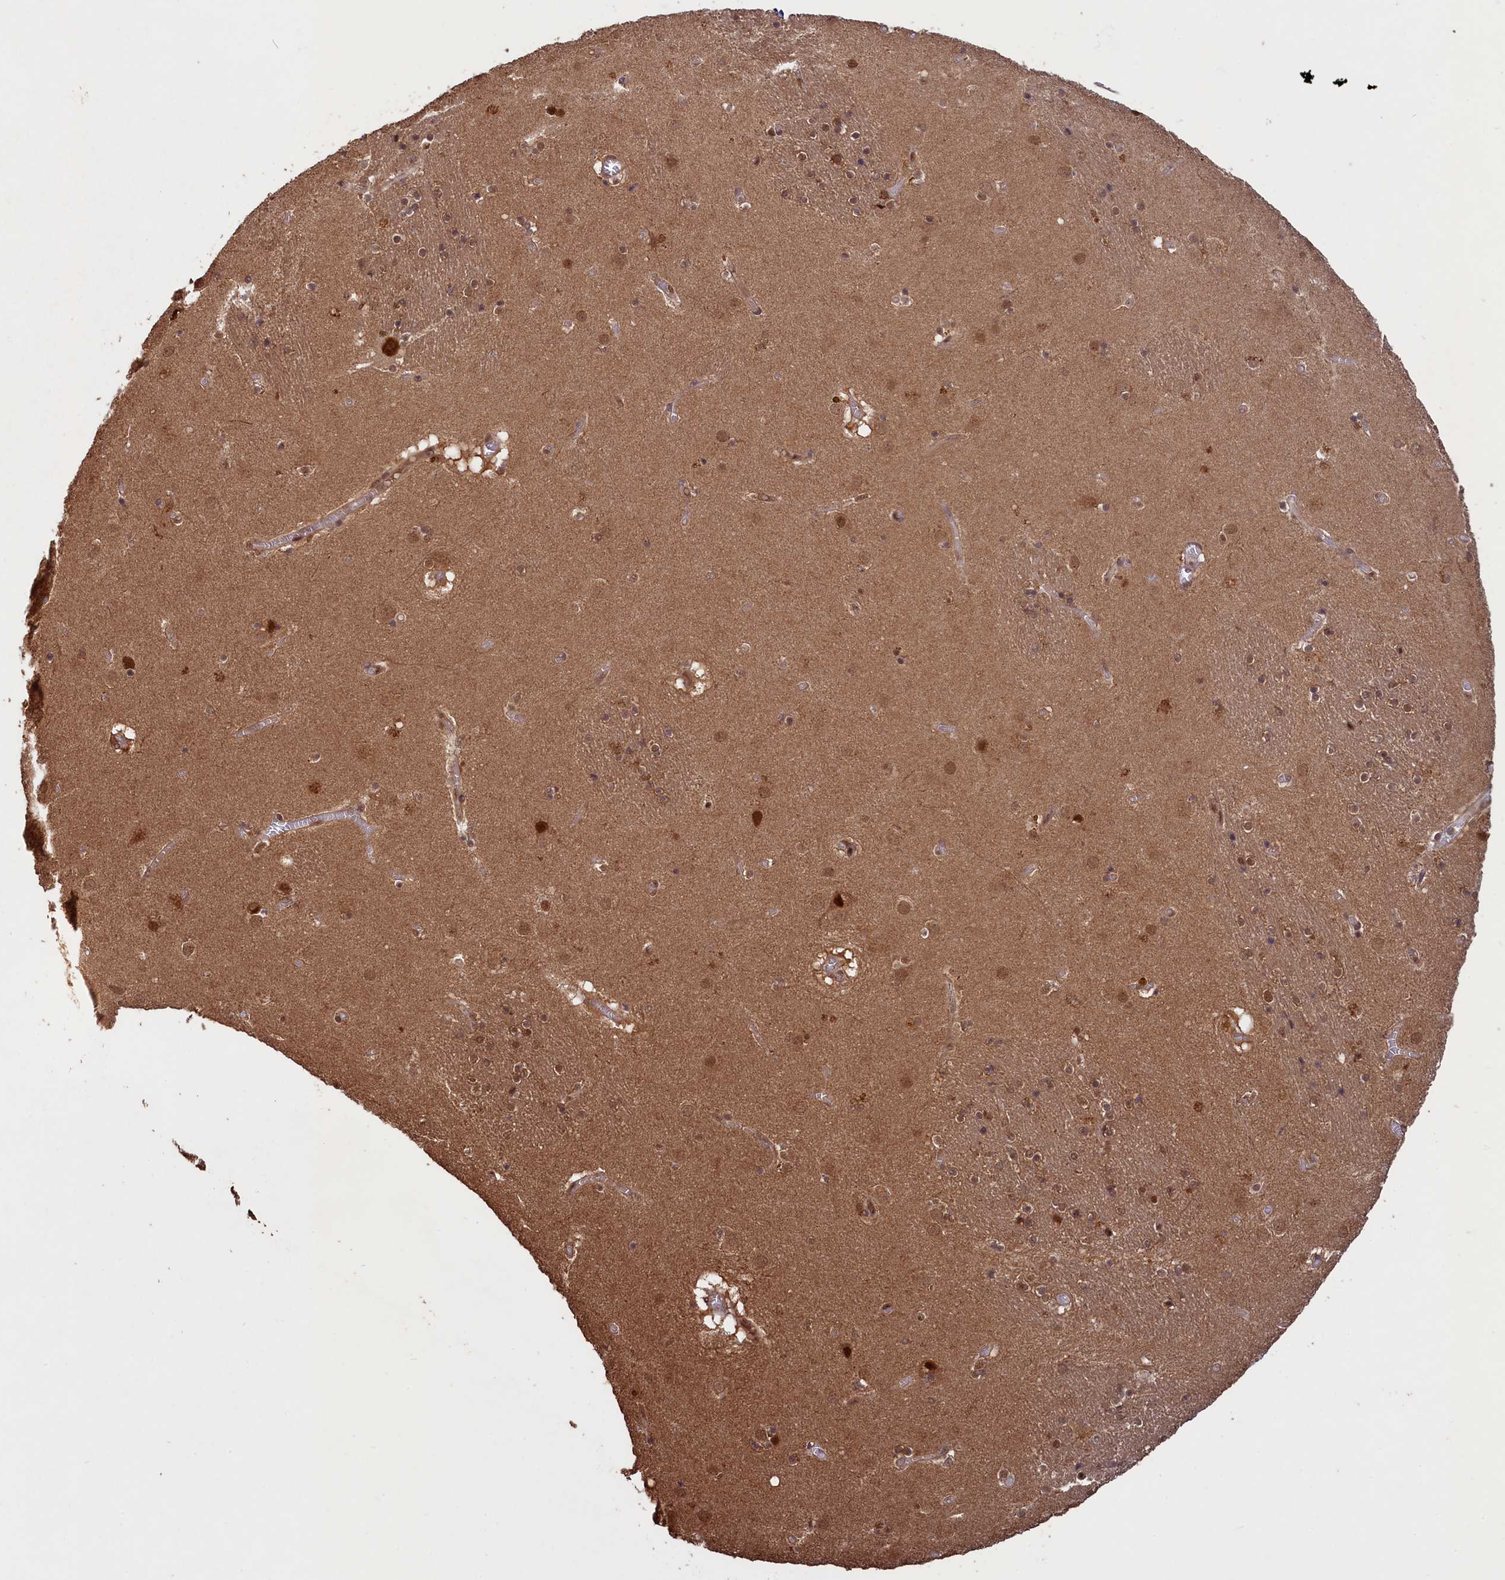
{"staining": {"intensity": "moderate", "quantity": "<25%", "location": "nuclear"}, "tissue": "caudate", "cell_type": "Glial cells", "image_type": "normal", "snomed": [{"axis": "morphology", "description": "Normal tissue, NOS"}, {"axis": "topography", "description": "Lateral ventricle wall"}], "caption": "An image showing moderate nuclear expression in approximately <25% of glial cells in unremarkable caudate, as visualized by brown immunohistochemical staining.", "gene": "NAE1", "patient": {"sex": "male", "age": 70}}